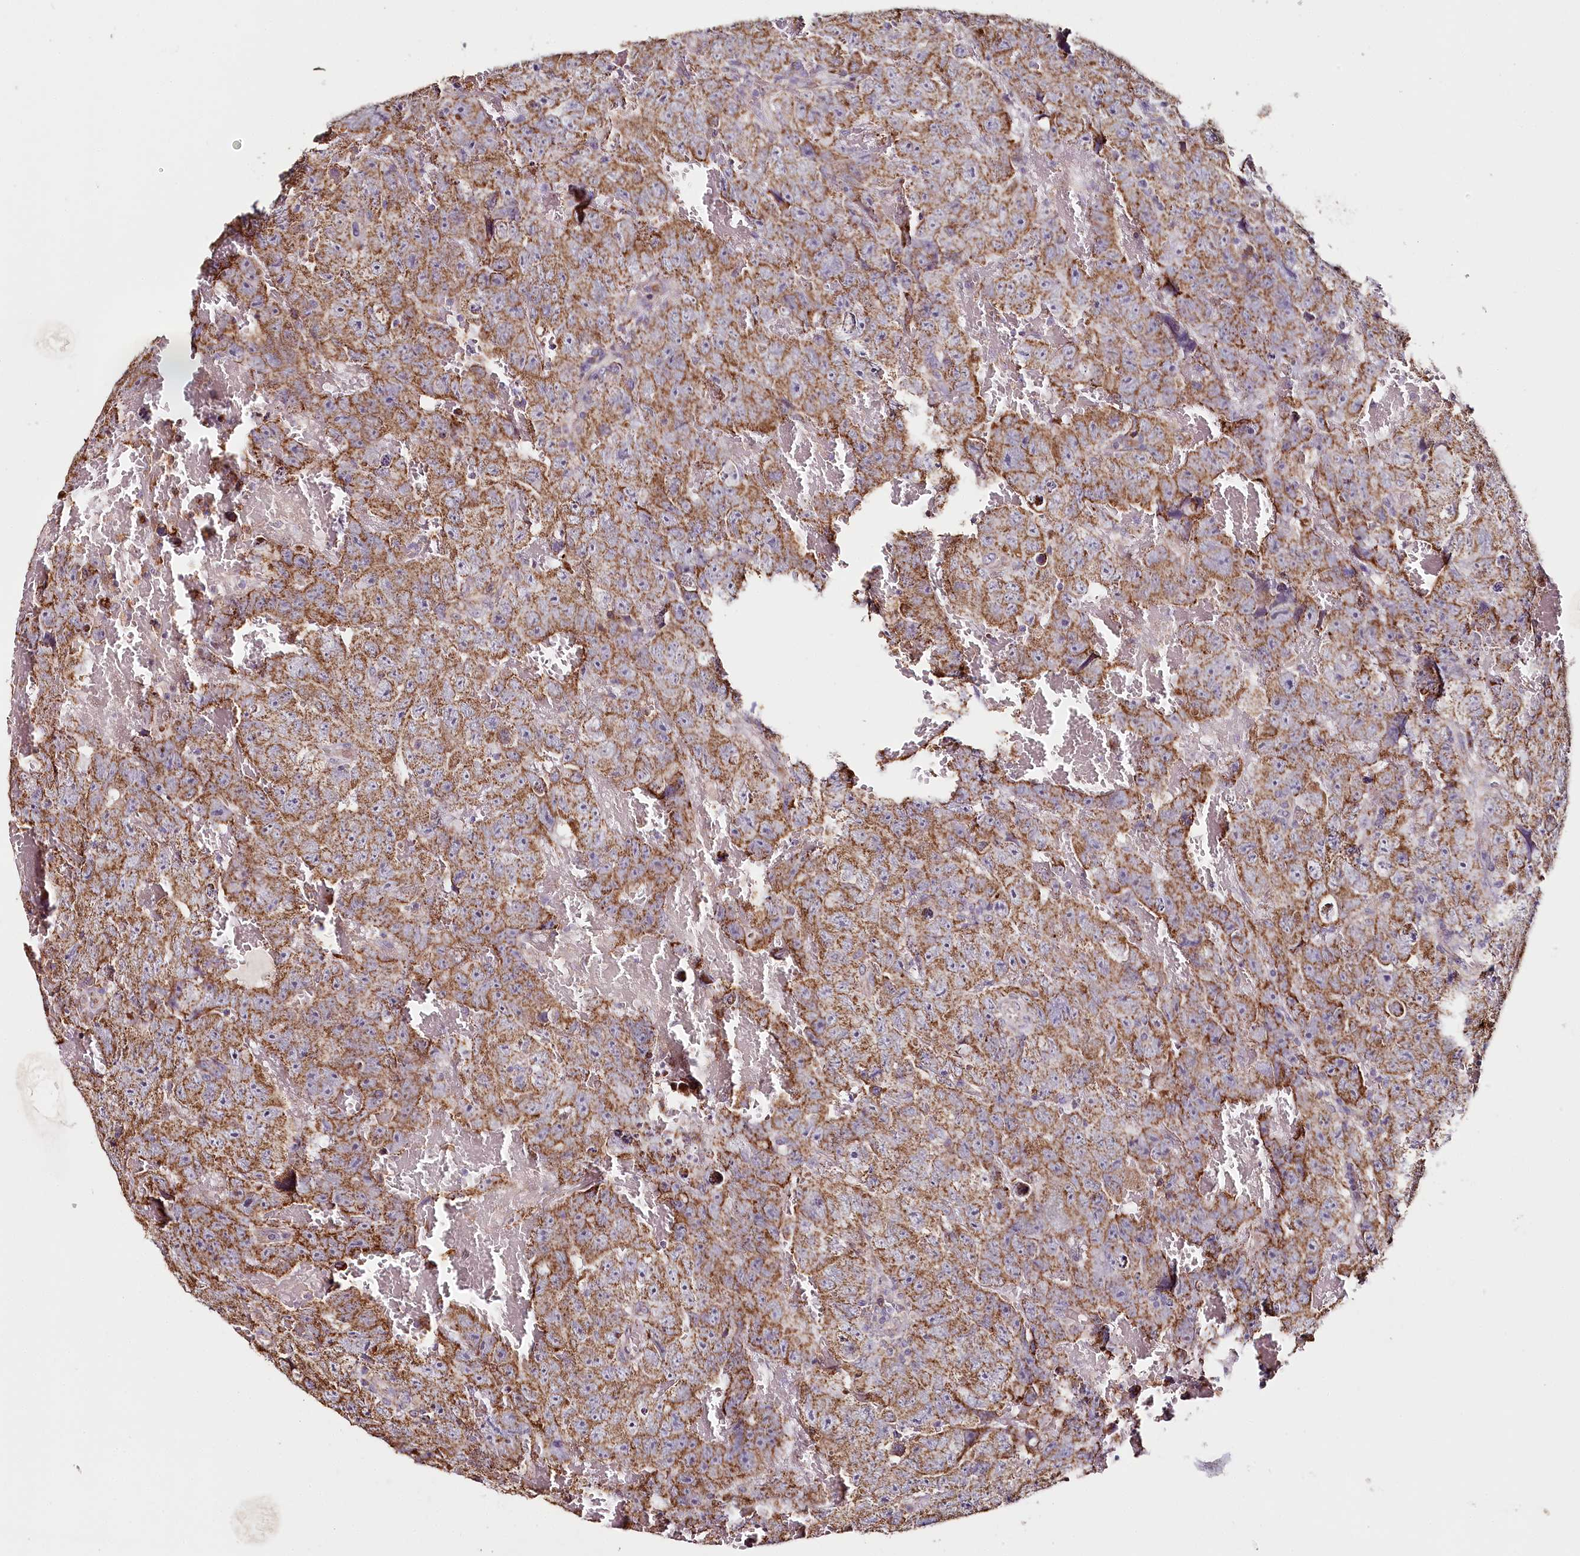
{"staining": {"intensity": "moderate", "quantity": ">75%", "location": "cytoplasmic/membranous"}, "tissue": "testis cancer", "cell_type": "Tumor cells", "image_type": "cancer", "snomed": [{"axis": "morphology", "description": "Carcinoma, Embryonal, NOS"}, {"axis": "topography", "description": "Testis"}], "caption": "This image shows IHC staining of testis embryonal carcinoma, with medium moderate cytoplasmic/membranous staining in about >75% of tumor cells.", "gene": "MMP25", "patient": {"sex": "male", "age": 45}}